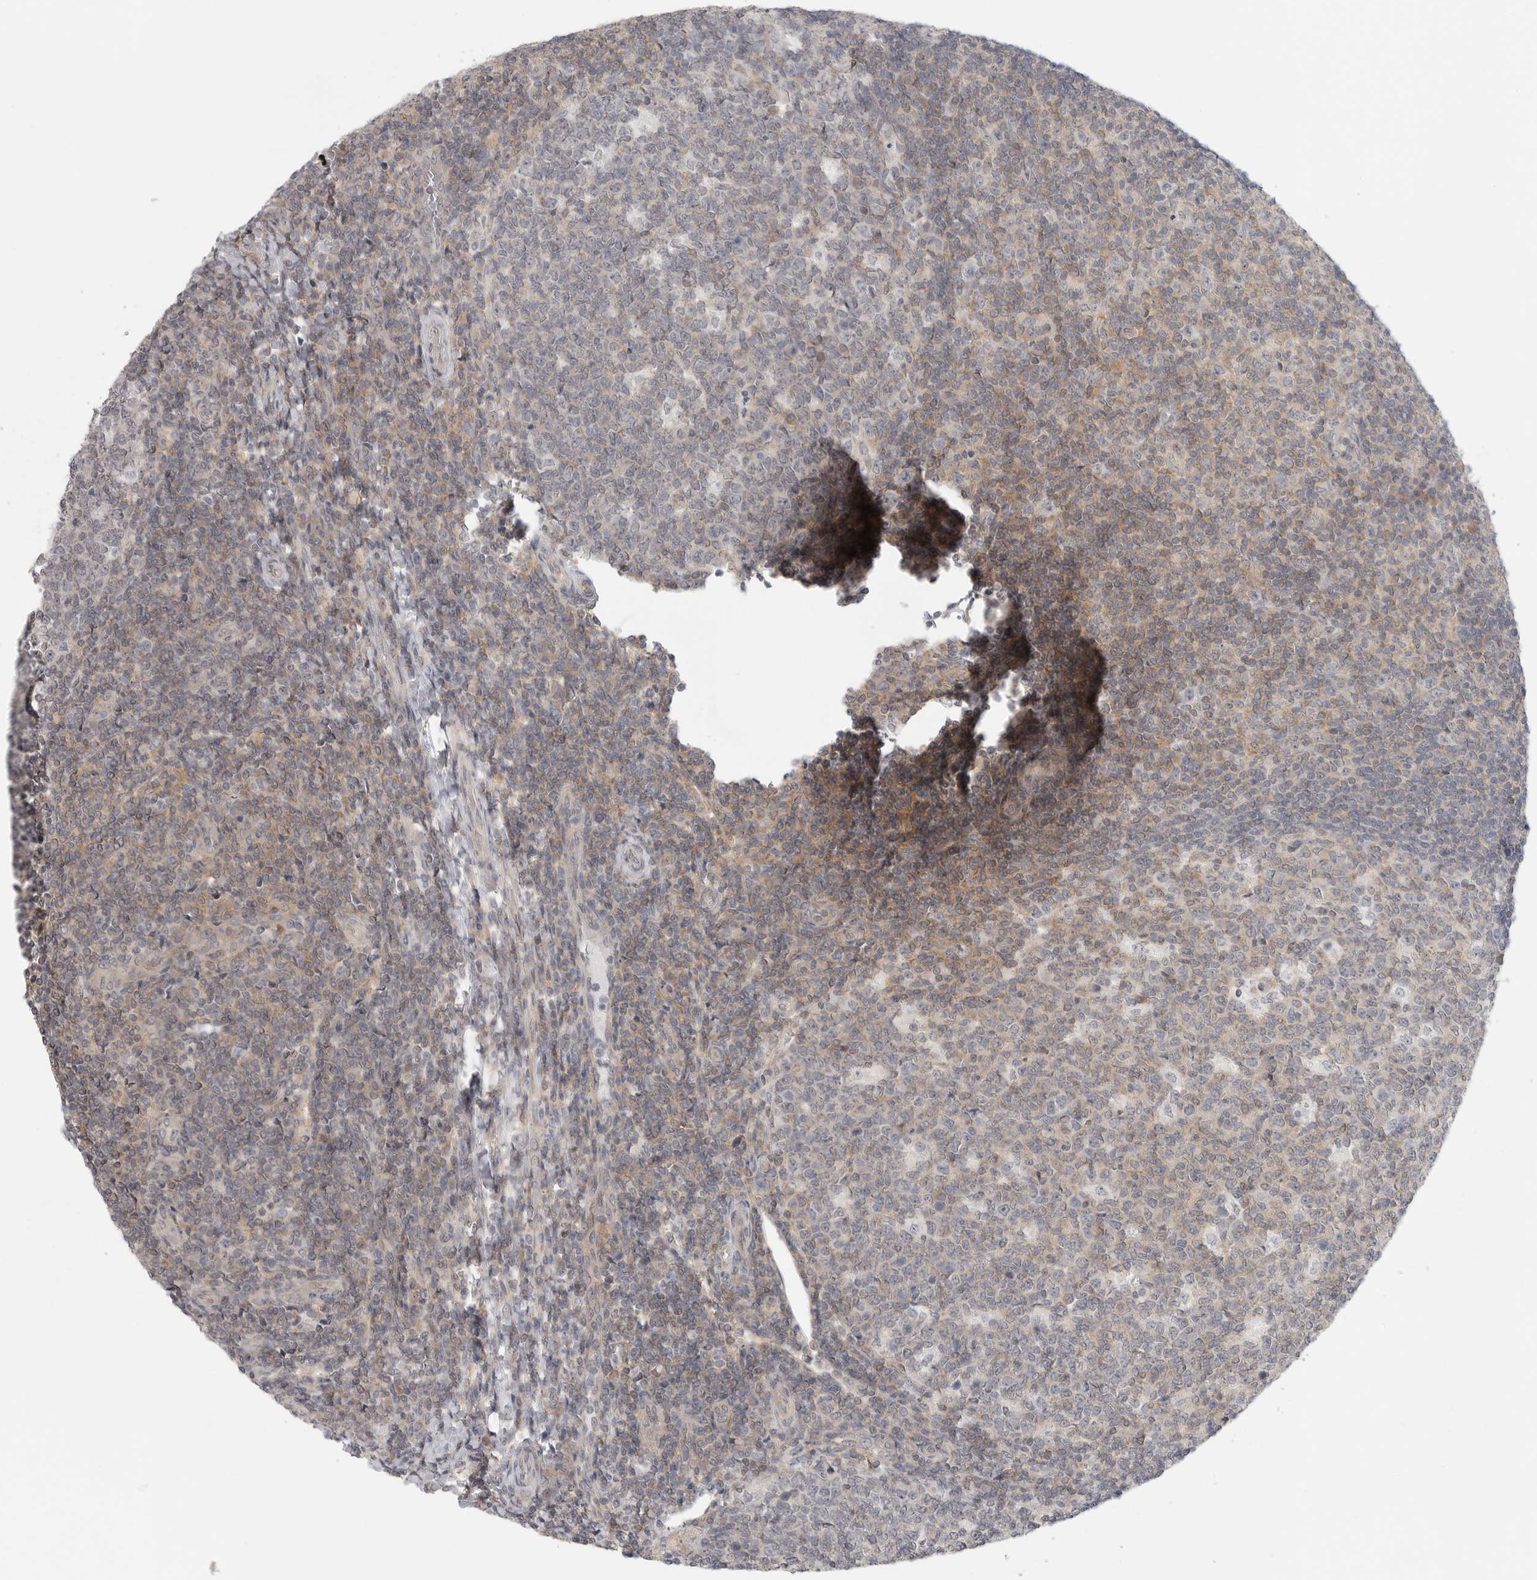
{"staining": {"intensity": "weak", "quantity": "<25%", "location": "cytoplasmic/membranous"}, "tissue": "tonsil", "cell_type": "Germinal center cells", "image_type": "normal", "snomed": [{"axis": "morphology", "description": "Normal tissue, NOS"}, {"axis": "topography", "description": "Tonsil"}], "caption": "The image exhibits no staining of germinal center cells in unremarkable tonsil. Nuclei are stained in blue.", "gene": "HDAC6", "patient": {"sex": "female", "age": 19}}